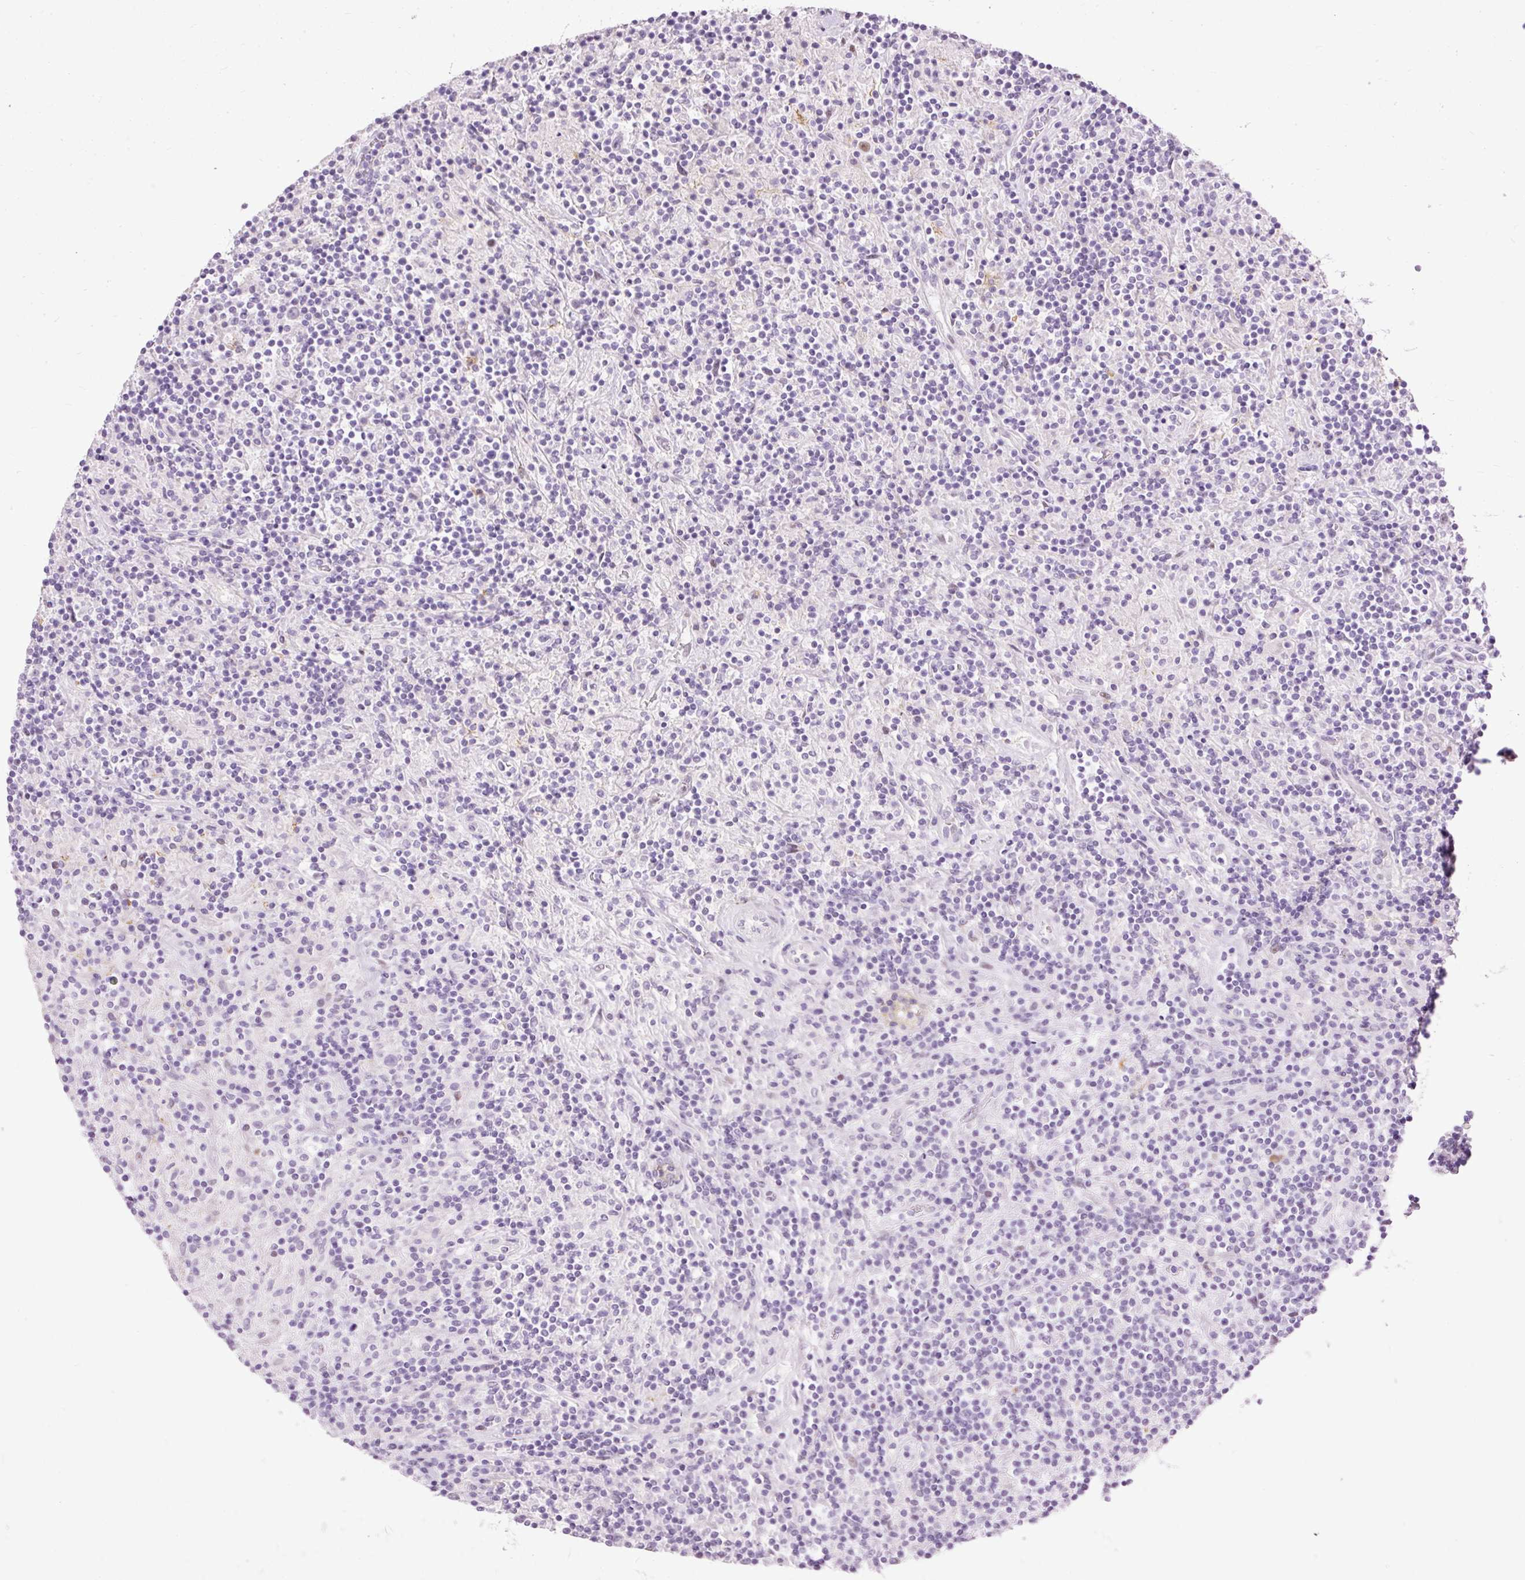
{"staining": {"intensity": "weak", "quantity": "25%-75%", "location": "nuclear"}, "tissue": "lymphoma", "cell_type": "Tumor cells", "image_type": "cancer", "snomed": [{"axis": "morphology", "description": "Hodgkin's disease, NOS"}, {"axis": "topography", "description": "Lymph node"}], "caption": "Hodgkin's disease stained for a protein reveals weak nuclear positivity in tumor cells.", "gene": "PDE6B", "patient": {"sex": "male", "age": 70}}